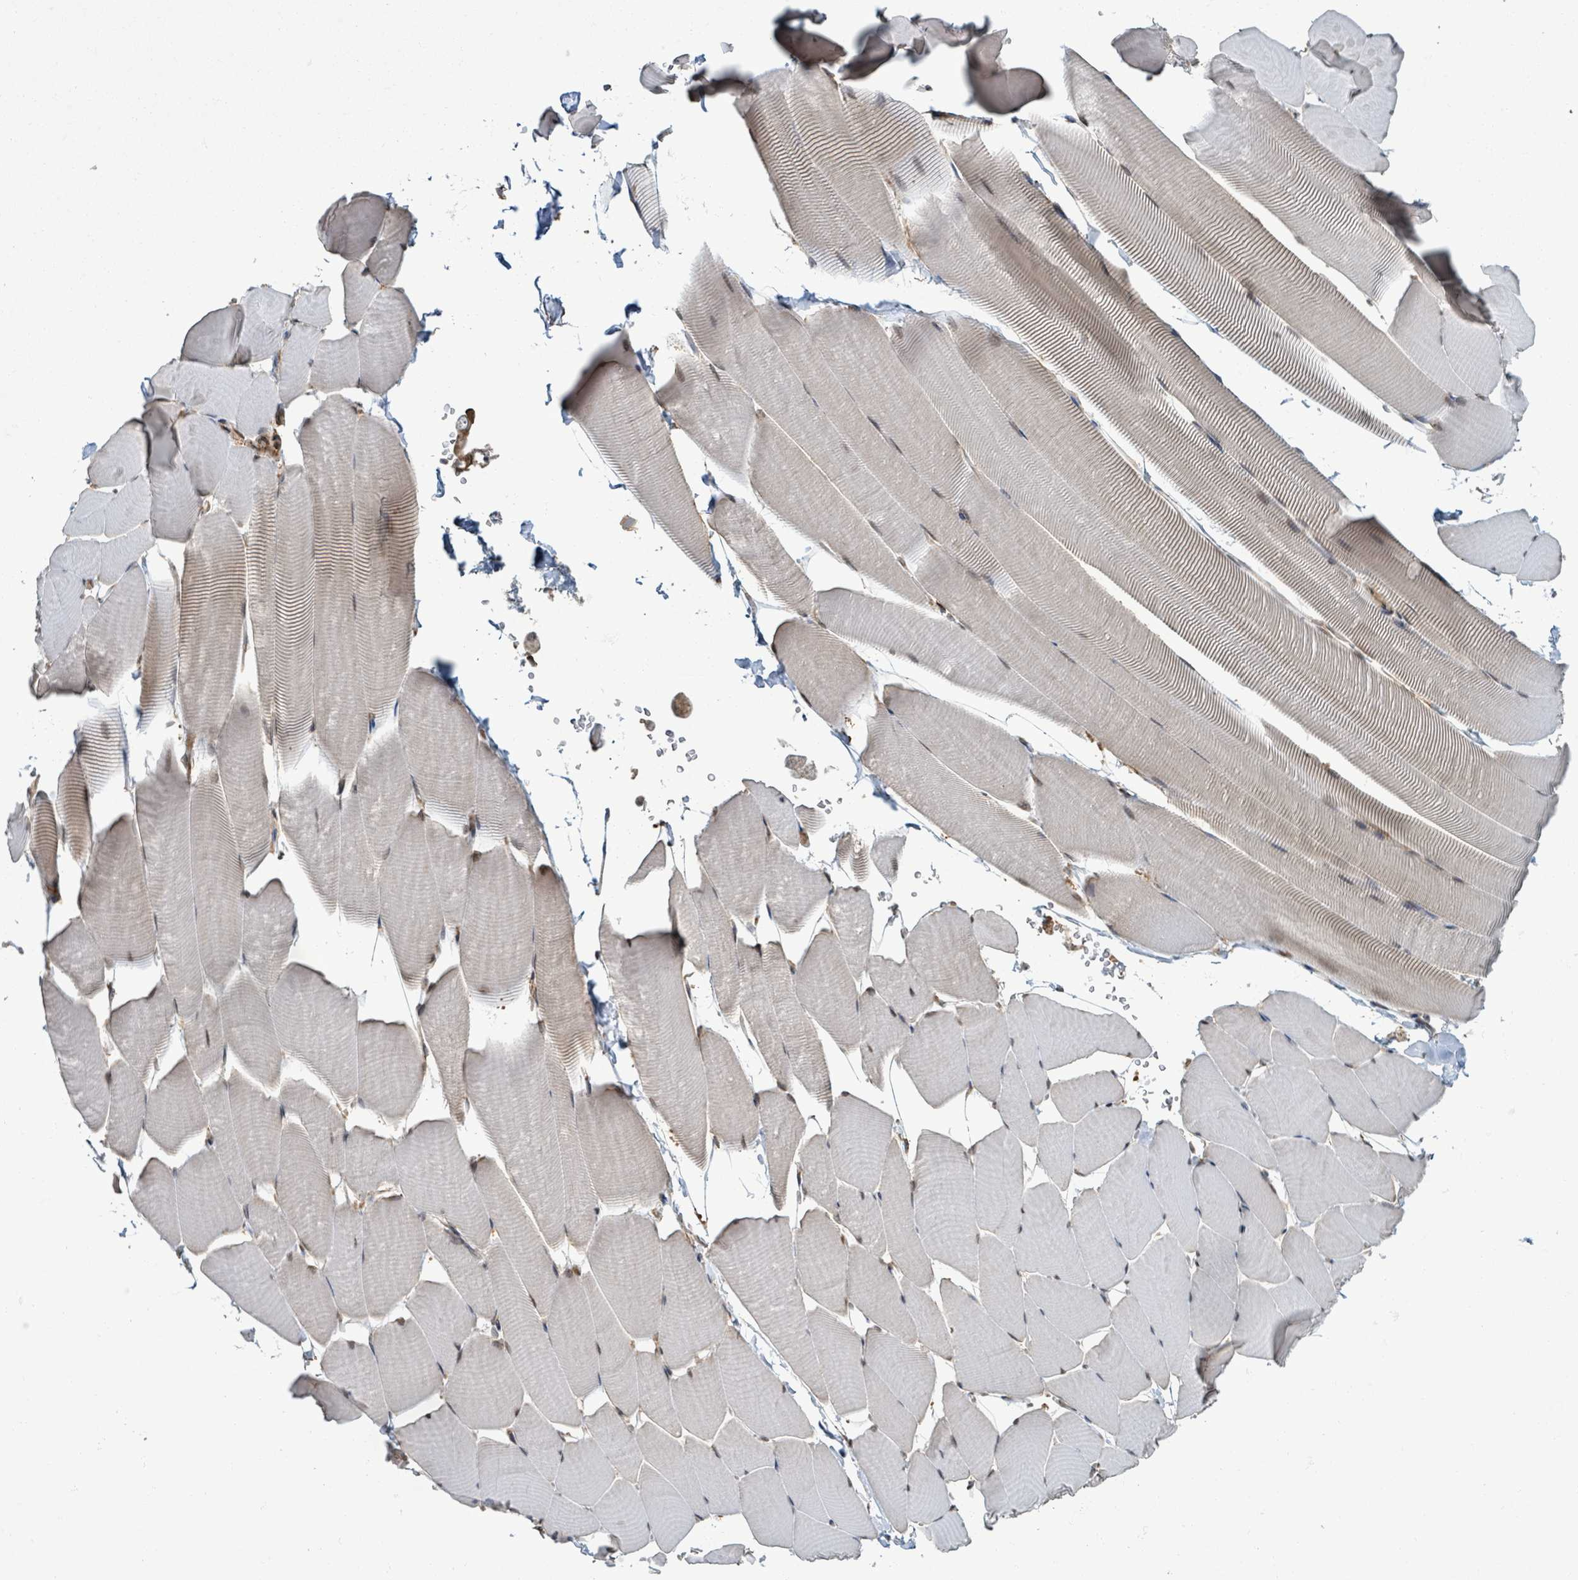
{"staining": {"intensity": "moderate", "quantity": "25%-75%", "location": "nuclear"}, "tissue": "skeletal muscle", "cell_type": "Myocytes", "image_type": "normal", "snomed": [{"axis": "morphology", "description": "Normal tissue, NOS"}, {"axis": "topography", "description": "Skeletal muscle"}], "caption": "Immunohistochemistry (IHC) (DAB (3,3'-diaminobenzidine)) staining of normal human skeletal muscle shows moderate nuclear protein expression in approximately 25%-75% of myocytes. The staining was performed using DAB (3,3'-diaminobenzidine) to visualize the protein expression in brown, while the nuclei were stained in blue with hematoxylin (Magnification: 20x).", "gene": "ENSG00000256500", "patient": {"sex": "male", "age": 25}}